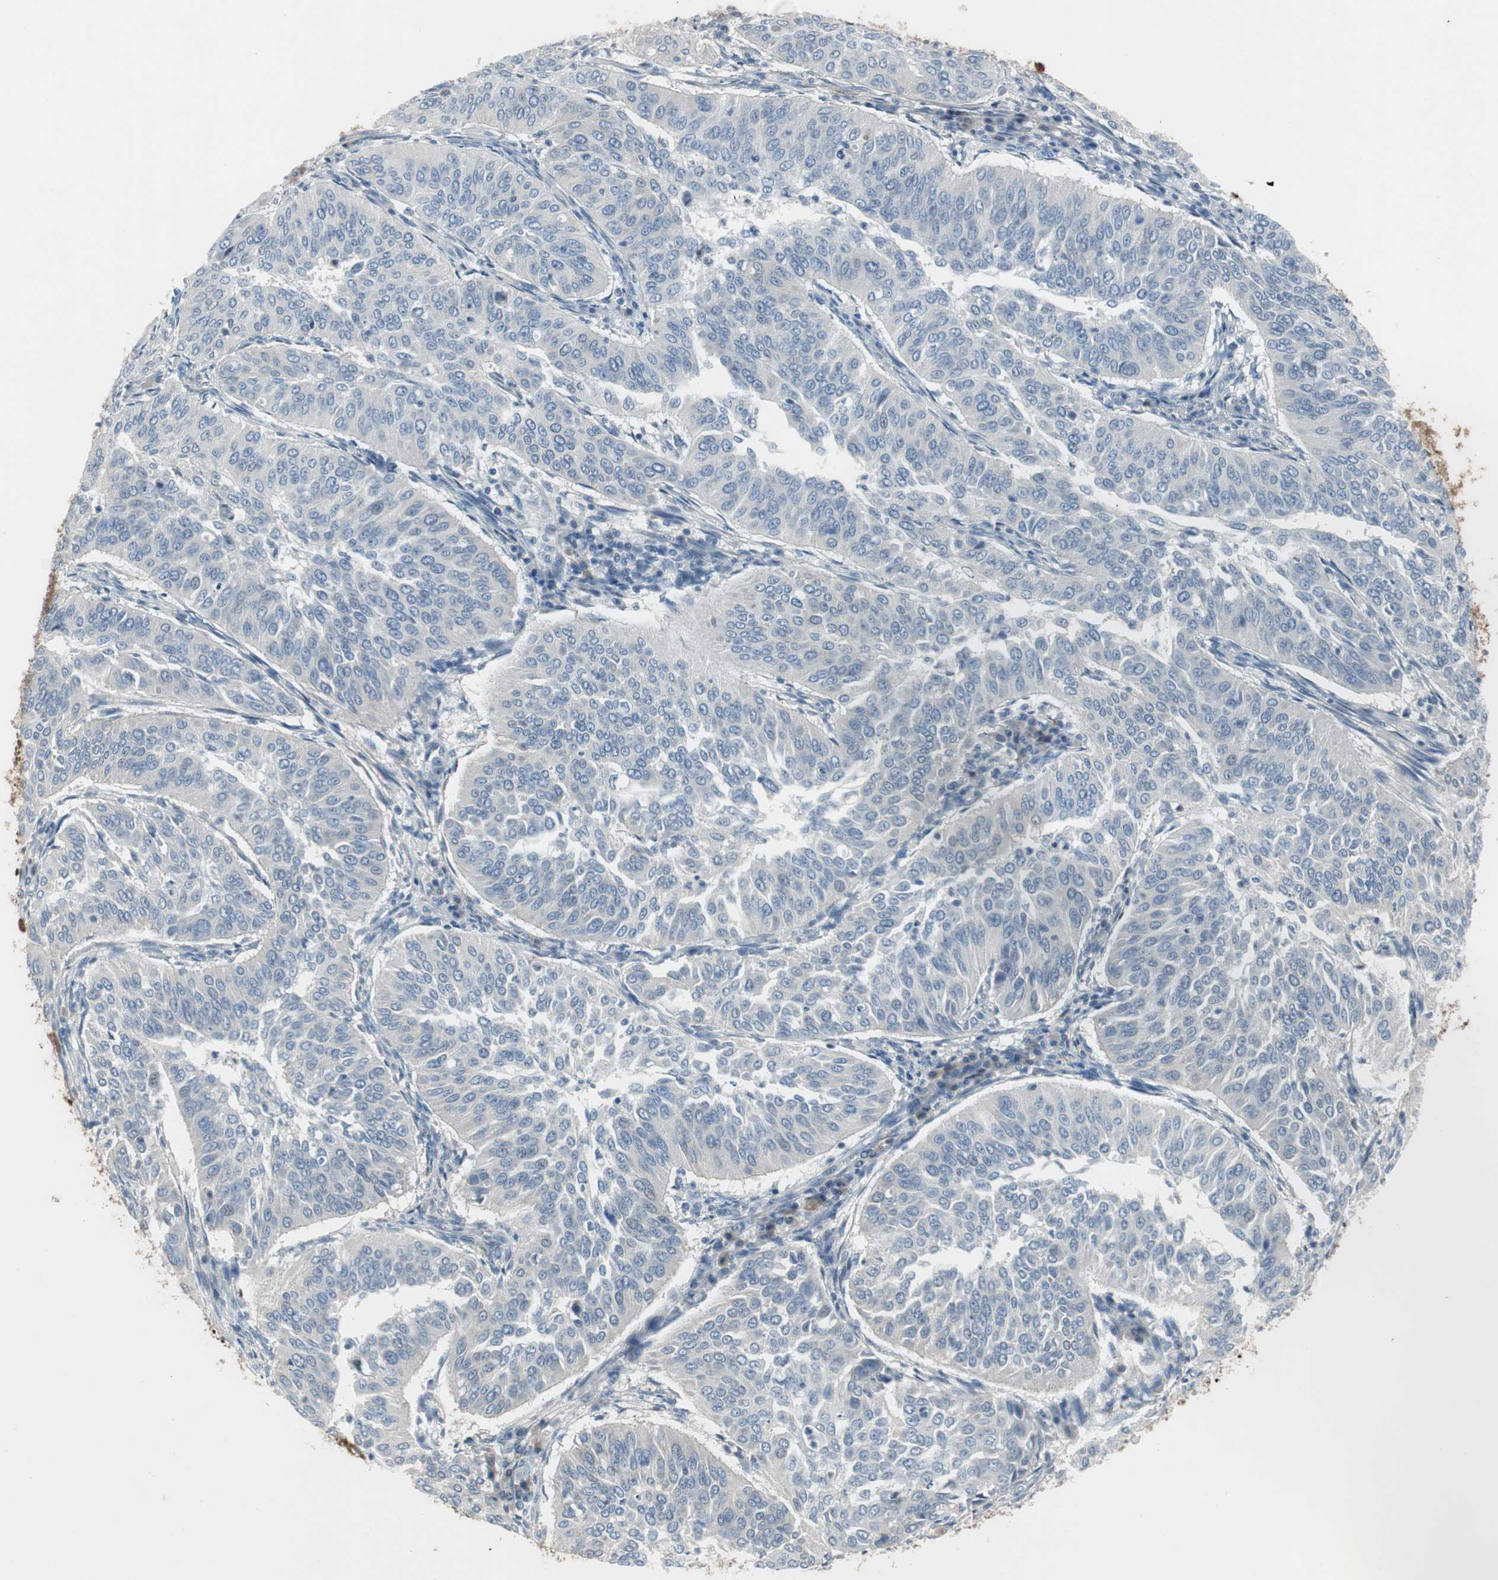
{"staining": {"intensity": "negative", "quantity": "none", "location": "none"}, "tissue": "cervical cancer", "cell_type": "Tumor cells", "image_type": "cancer", "snomed": [{"axis": "morphology", "description": "Normal tissue, NOS"}, {"axis": "morphology", "description": "Squamous cell carcinoma, NOS"}, {"axis": "topography", "description": "Cervix"}], "caption": "Immunohistochemistry histopathology image of cervical cancer (squamous cell carcinoma) stained for a protein (brown), which exhibits no staining in tumor cells. The staining was performed using DAB (3,3'-diaminobenzidine) to visualize the protein expression in brown, while the nuclei were stained in blue with hematoxylin (Magnification: 20x).", "gene": "PIGR", "patient": {"sex": "female", "age": 39}}